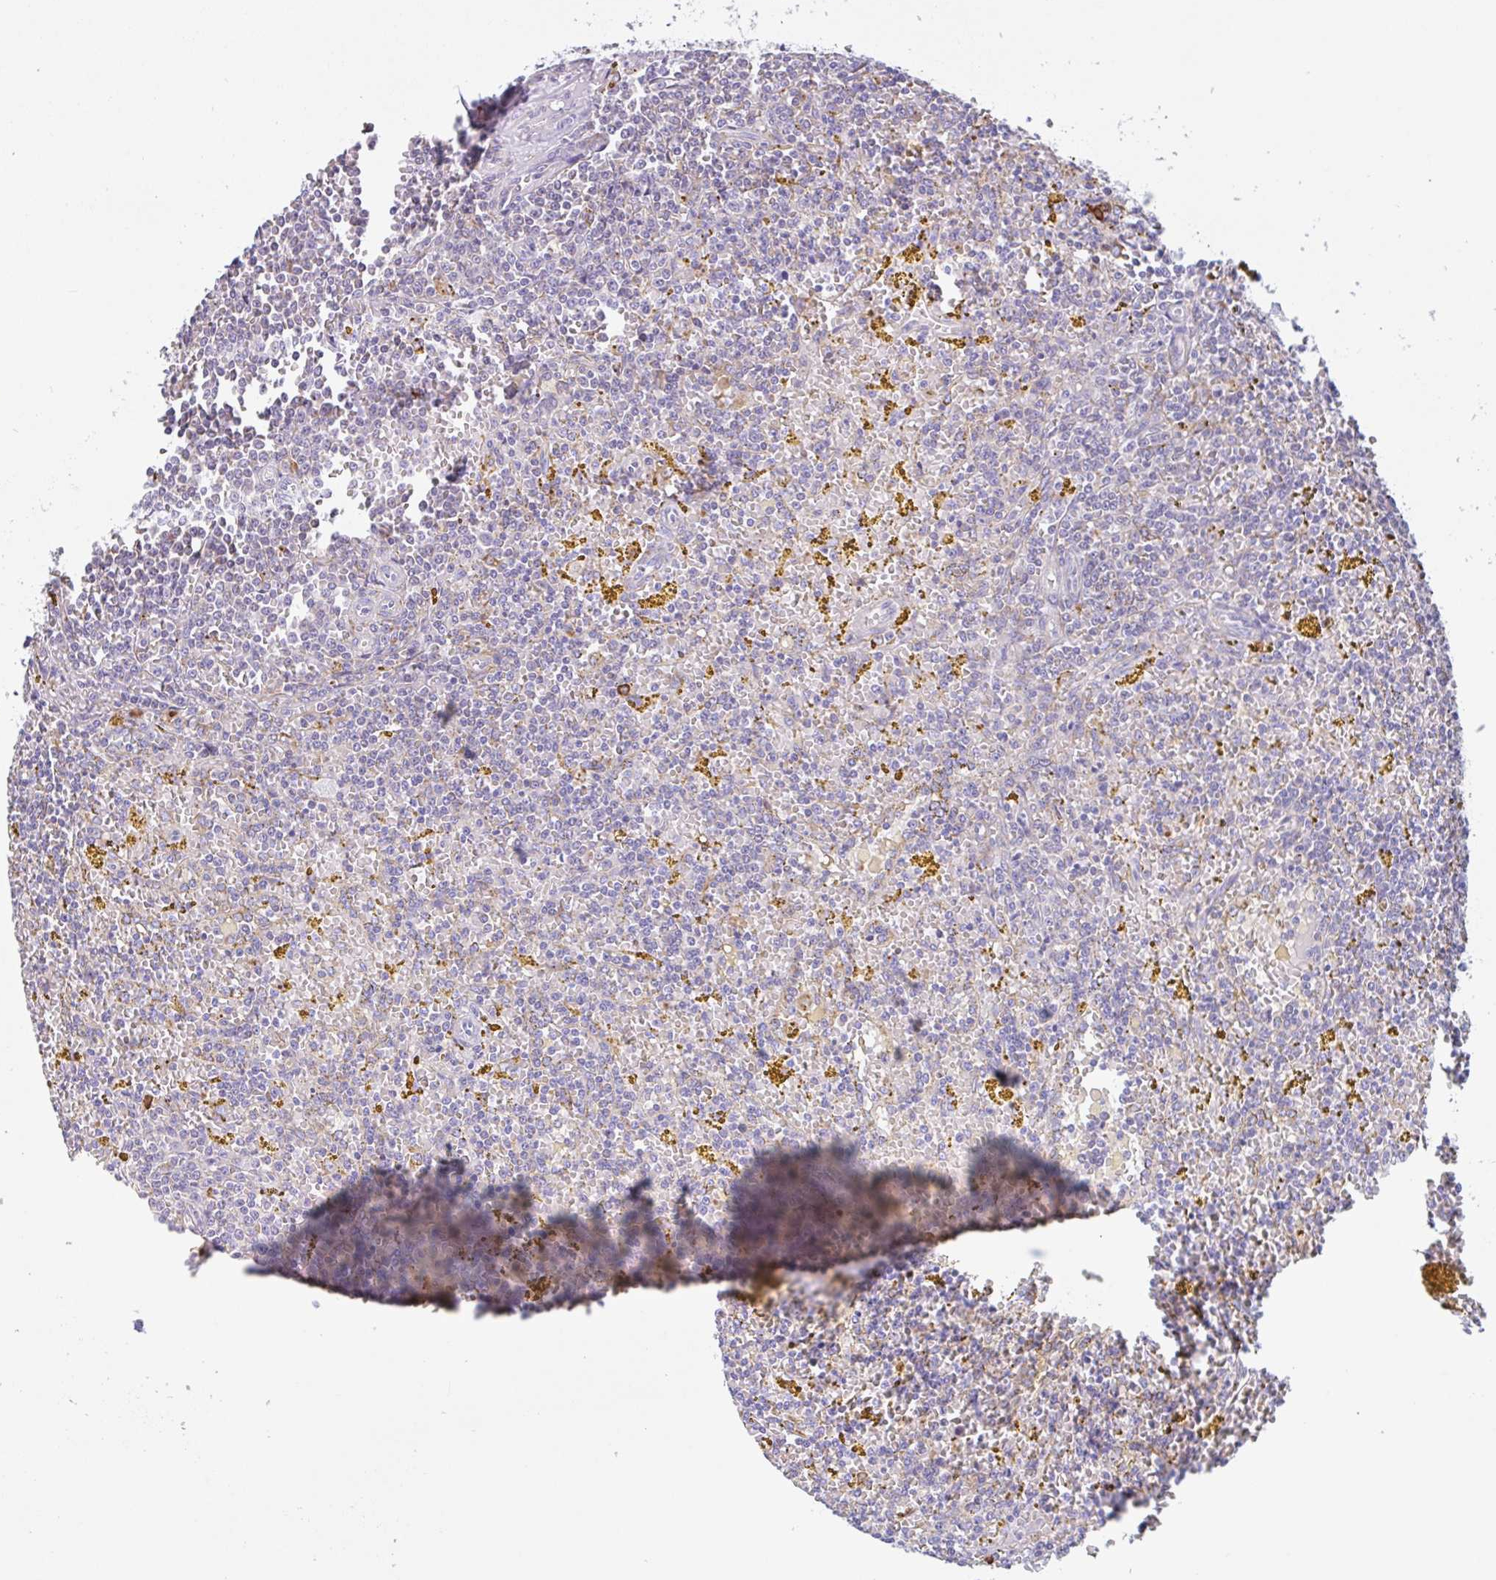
{"staining": {"intensity": "negative", "quantity": "none", "location": "none"}, "tissue": "lymphoma", "cell_type": "Tumor cells", "image_type": "cancer", "snomed": [{"axis": "morphology", "description": "Malignant lymphoma, non-Hodgkin's type, Low grade"}, {"axis": "topography", "description": "Spleen"}, {"axis": "topography", "description": "Lymph node"}], "caption": "High magnification brightfield microscopy of malignant lymphoma, non-Hodgkin's type (low-grade) stained with DAB (brown) and counterstained with hematoxylin (blue): tumor cells show no significant staining.", "gene": "DOK4", "patient": {"sex": "female", "age": 66}}